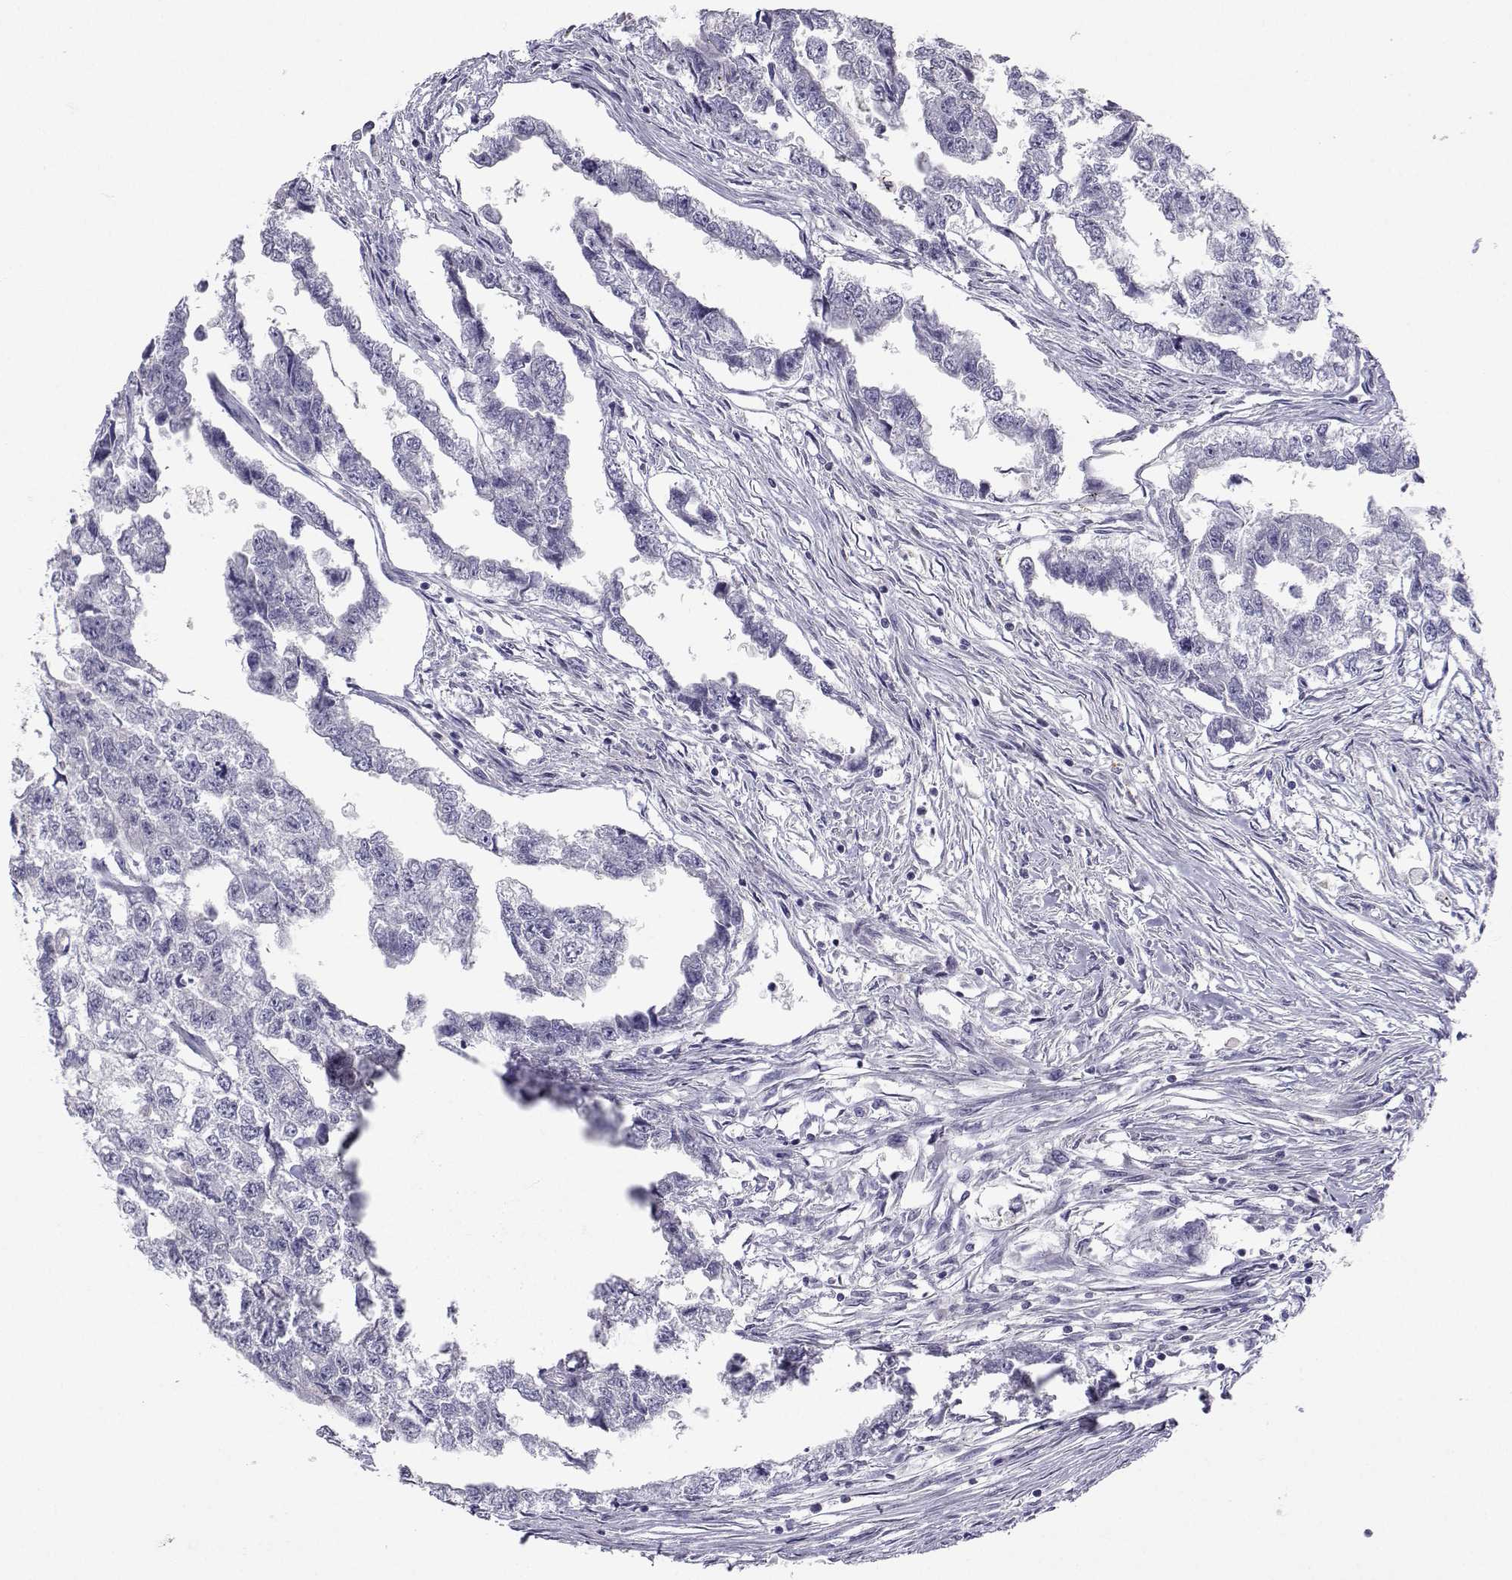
{"staining": {"intensity": "negative", "quantity": "none", "location": "none"}, "tissue": "testis cancer", "cell_type": "Tumor cells", "image_type": "cancer", "snomed": [{"axis": "morphology", "description": "Carcinoma, Embryonal, NOS"}, {"axis": "morphology", "description": "Teratoma, malignant, NOS"}, {"axis": "topography", "description": "Testis"}], "caption": "Image shows no significant protein positivity in tumor cells of teratoma (malignant) (testis).", "gene": "SLC6A3", "patient": {"sex": "male", "age": 44}}